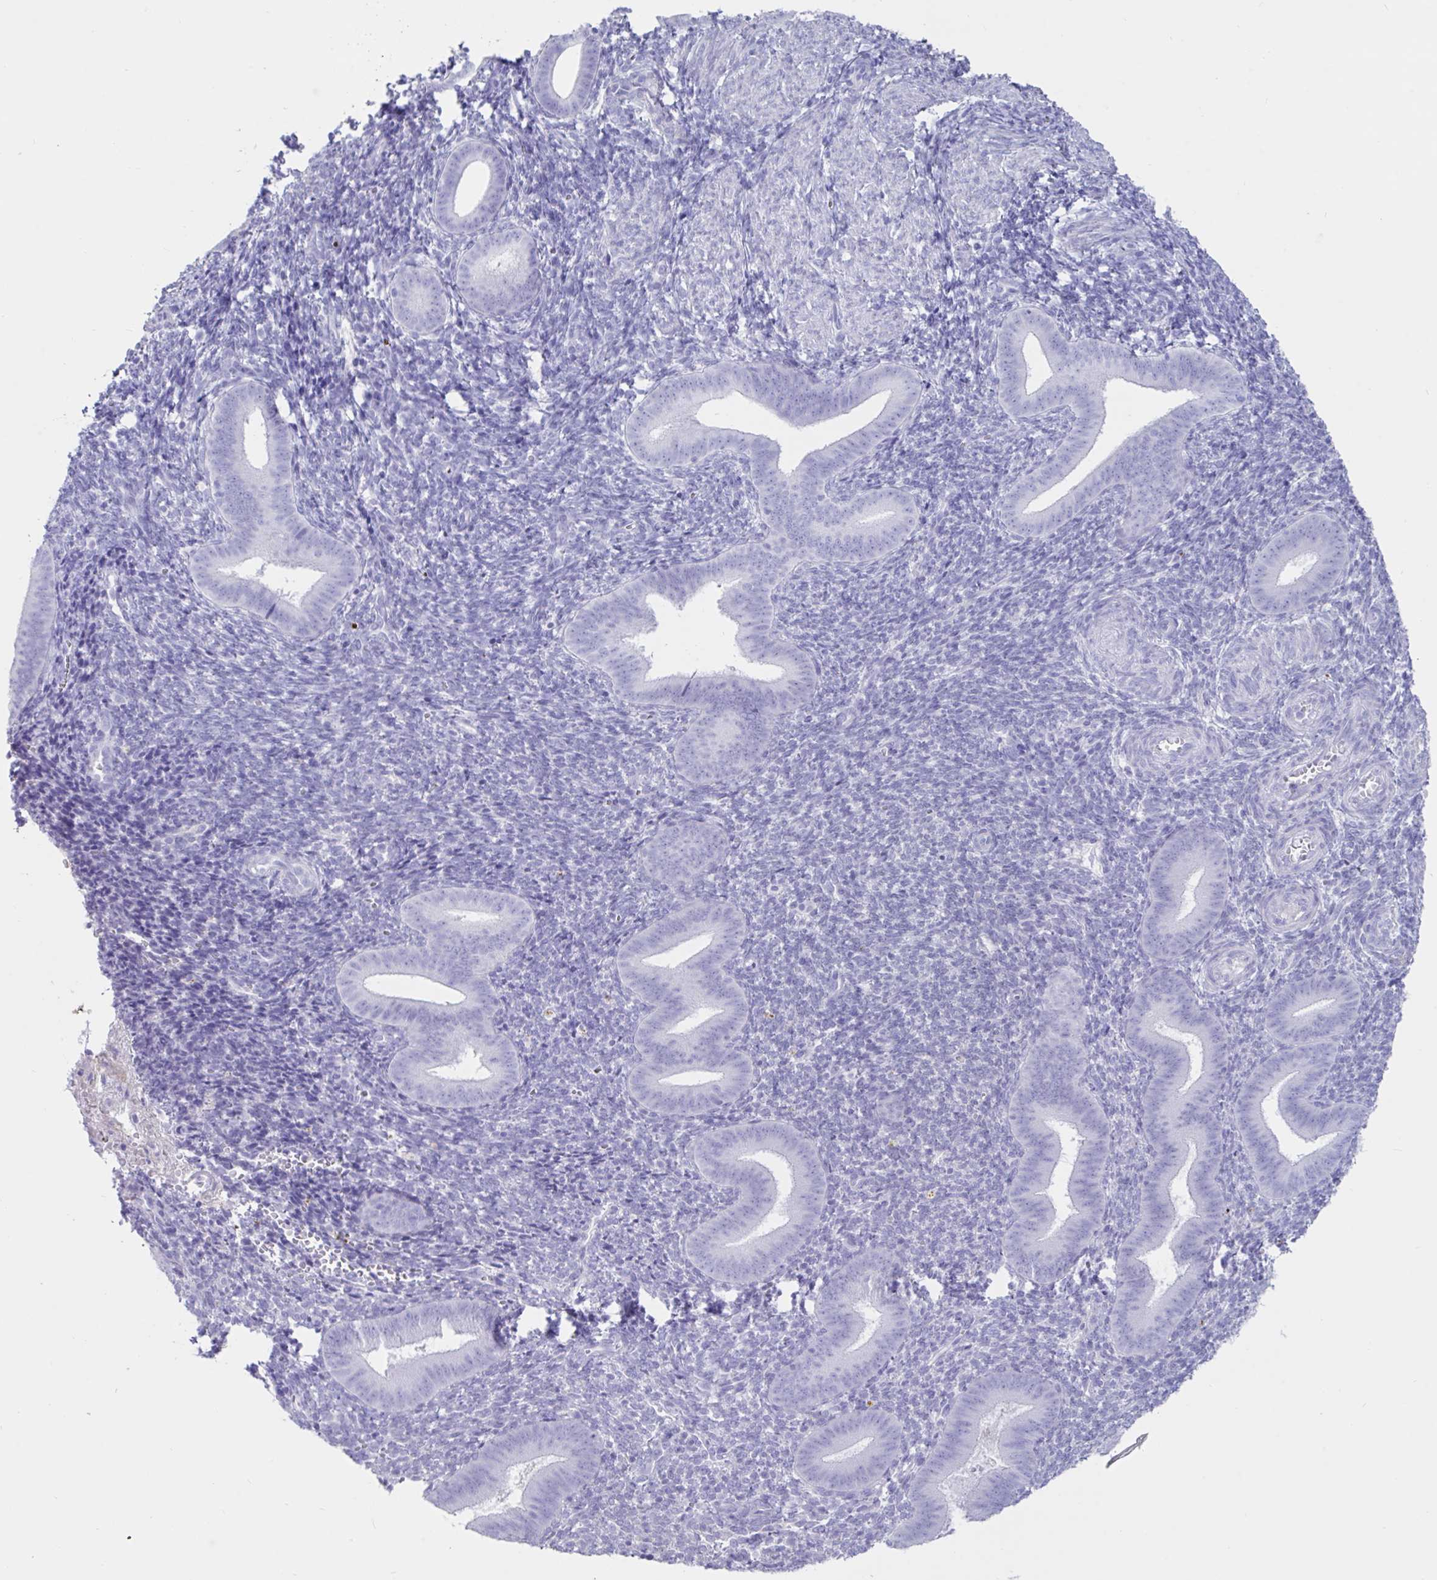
{"staining": {"intensity": "negative", "quantity": "none", "location": "none"}, "tissue": "endometrium", "cell_type": "Cells in endometrial stroma", "image_type": "normal", "snomed": [{"axis": "morphology", "description": "Normal tissue, NOS"}, {"axis": "topography", "description": "Endometrium"}], "caption": "This histopathology image is of benign endometrium stained with immunohistochemistry to label a protein in brown with the nuclei are counter-stained blue. There is no positivity in cells in endometrial stroma. The staining is performed using DAB (3,3'-diaminobenzidine) brown chromogen with nuclei counter-stained in using hematoxylin.", "gene": "TNNC1", "patient": {"sex": "female", "age": 25}}